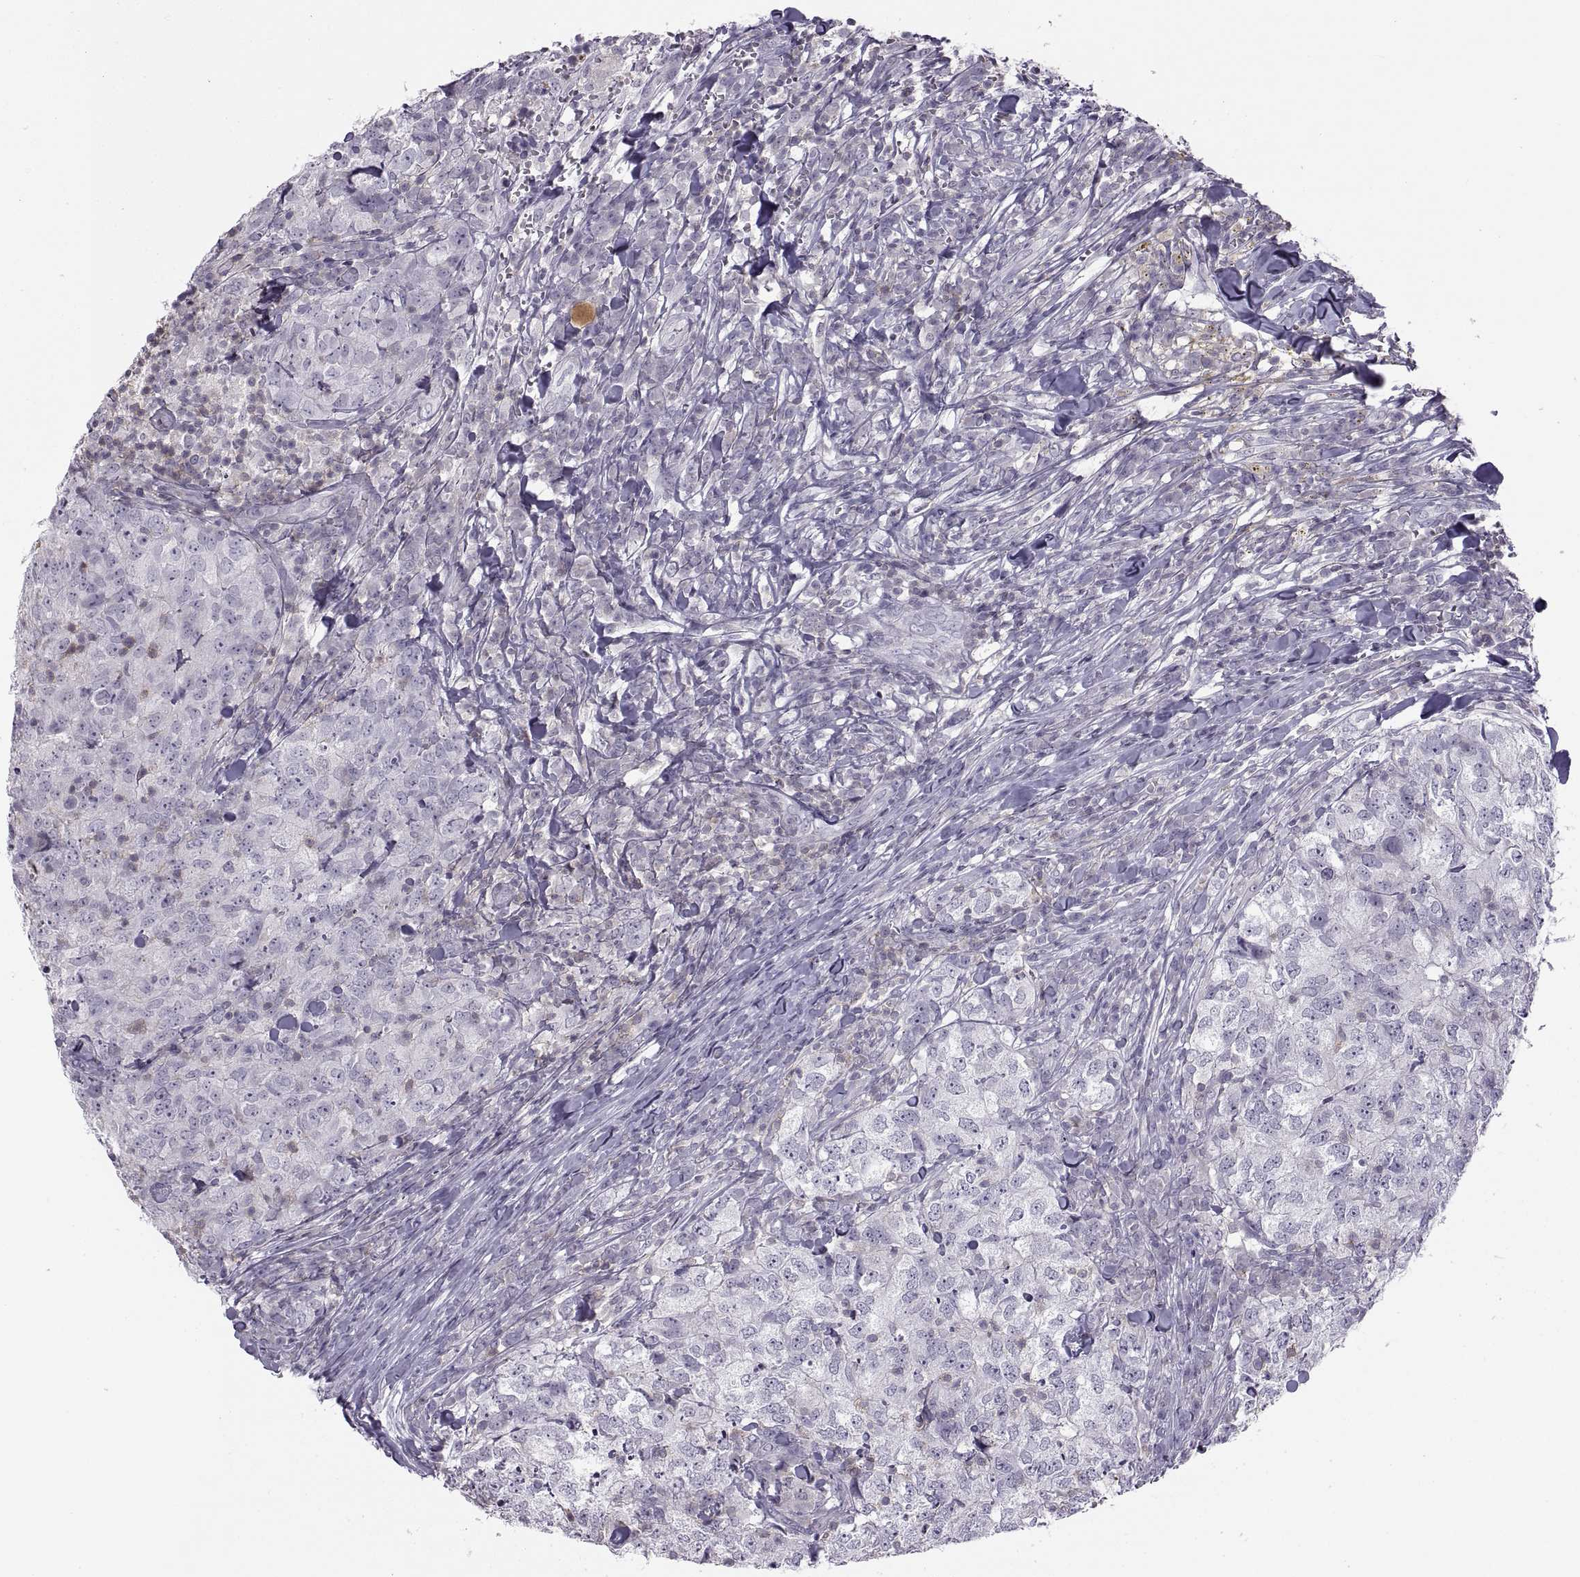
{"staining": {"intensity": "negative", "quantity": "none", "location": "none"}, "tissue": "breast cancer", "cell_type": "Tumor cells", "image_type": "cancer", "snomed": [{"axis": "morphology", "description": "Duct carcinoma"}, {"axis": "topography", "description": "Breast"}], "caption": "High power microscopy image of an immunohistochemistry (IHC) micrograph of breast cancer, revealing no significant expression in tumor cells.", "gene": "TTC21A", "patient": {"sex": "female", "age": 30}}